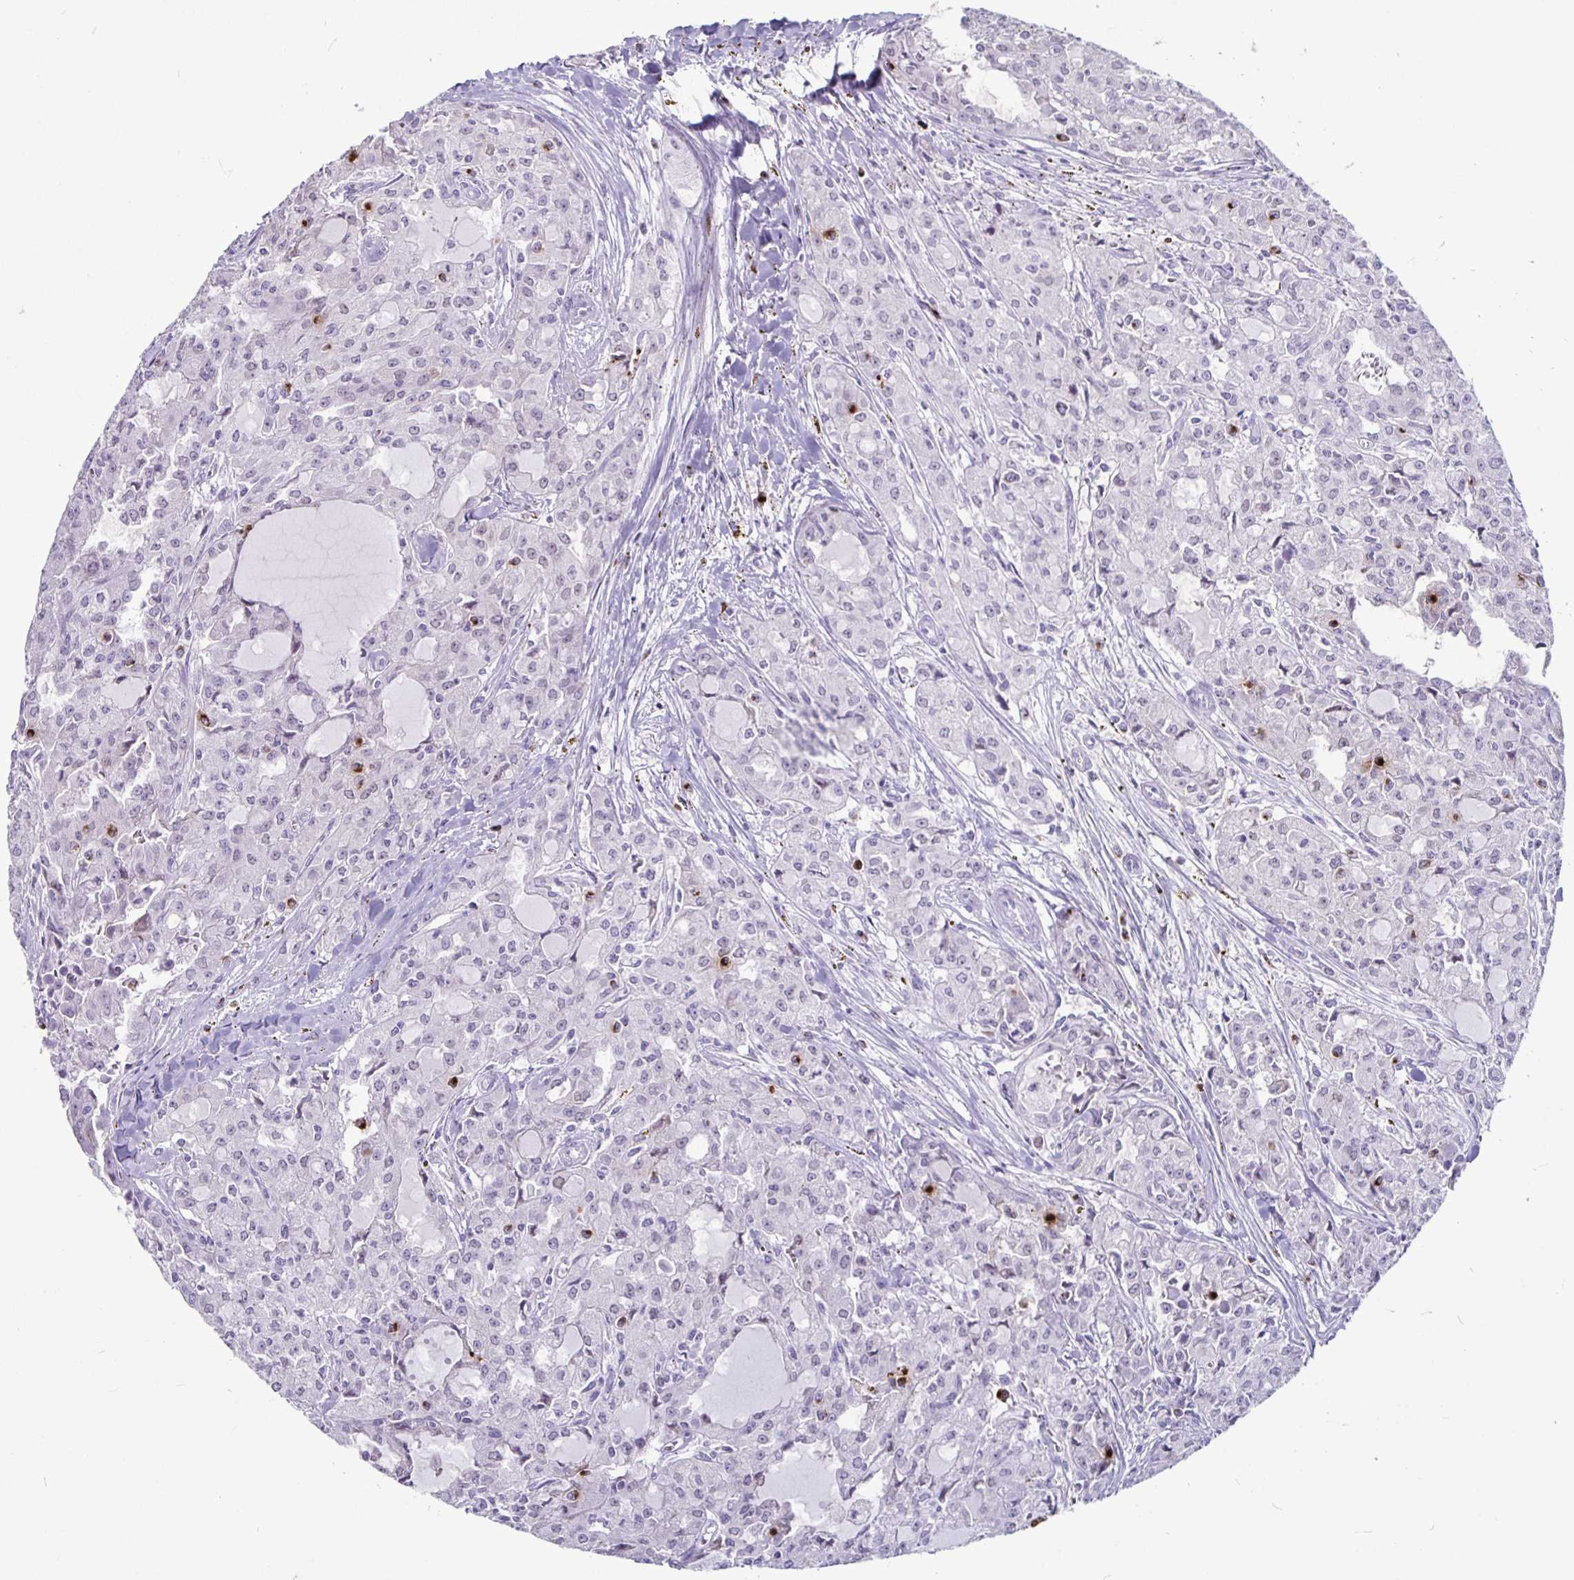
{"staining": {"intensity": "negative", "quantity": "none", "location": "none"}, "tissue": "head and neck cancer", "cell_type": "Tumor cells", "image_type": "cancer", "snomed": [{"axis": "morphology", "description": "Adenocarcinoma, NOS"}, {"axis": "topography", "description": "Head-Neck"}], "caption": "Immunohistochemistry histopathology image of adenocarcinoma (head and neck) stained for a protein (brown), which reveals no staining in tumor cells. (Brightfield microscopy of DAB IHC at high magnification).", "gene": "GZMK", "patient": {"sex": "male", "age": 64}}